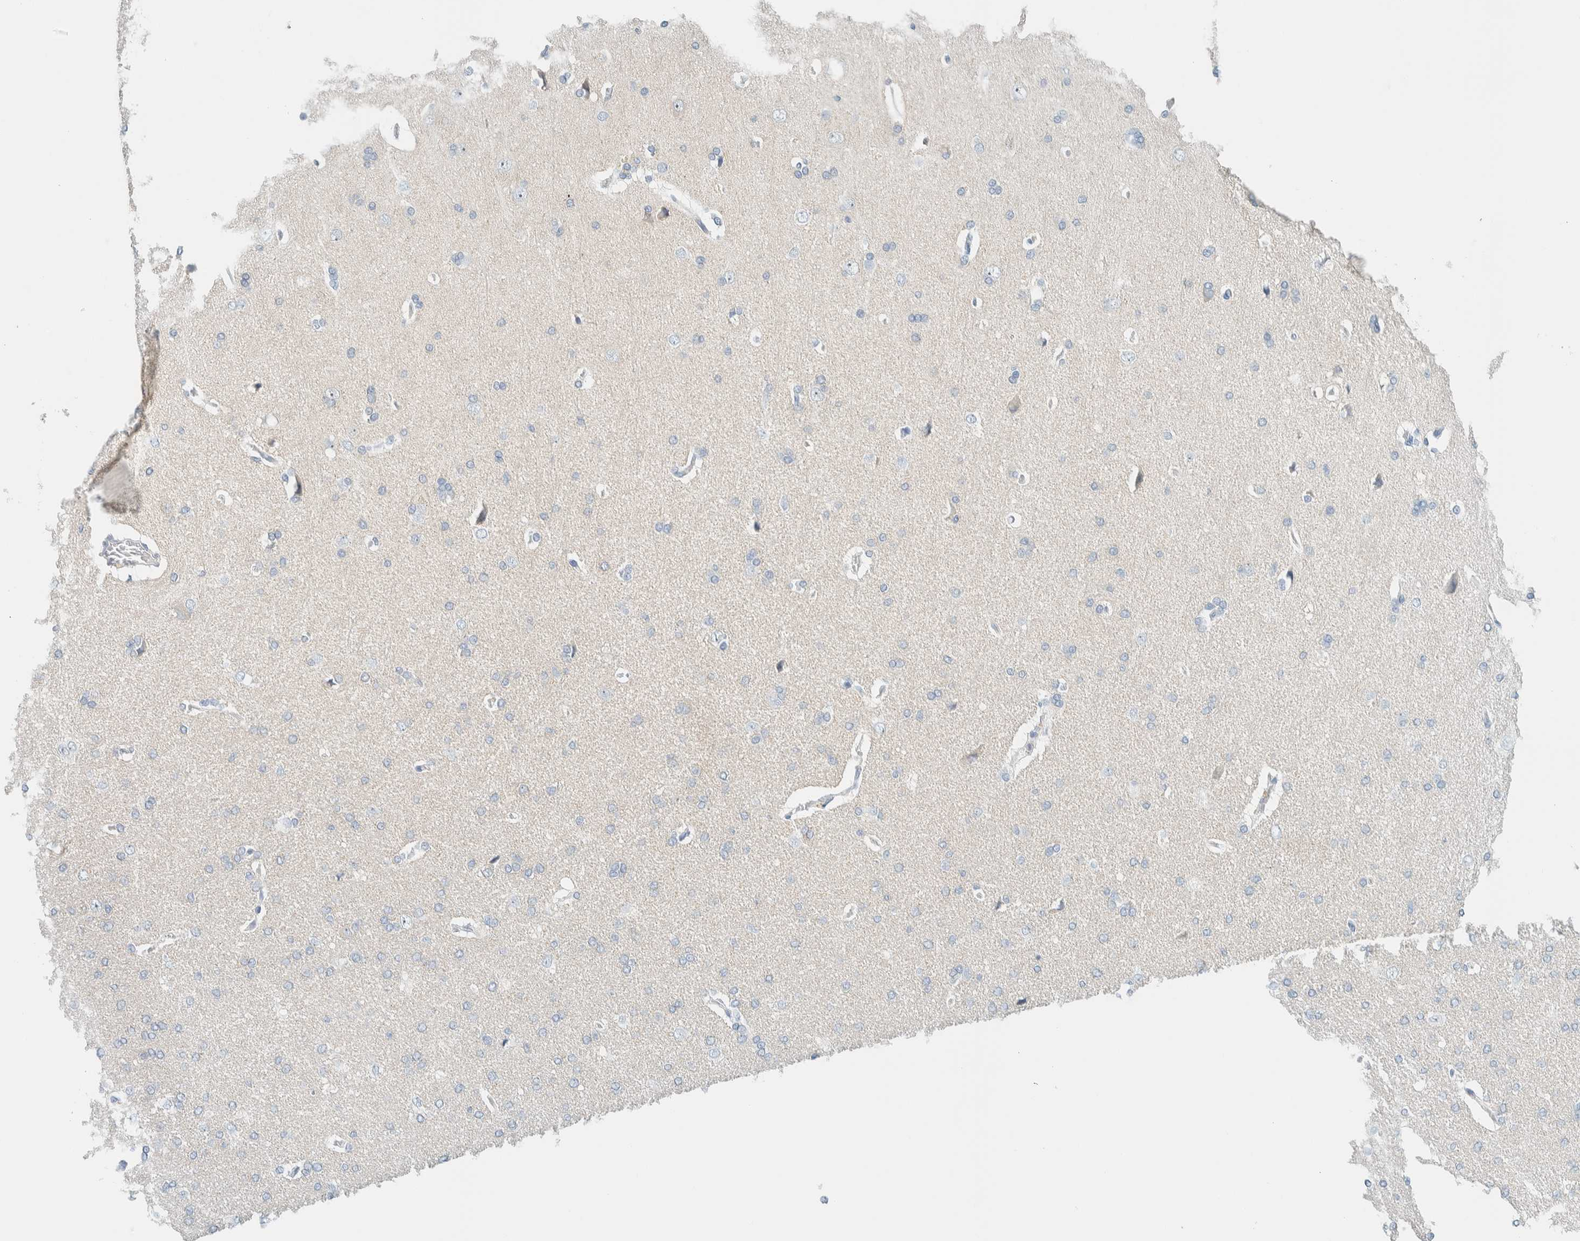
{"staining": {"intensity": "negative", "quantity": "none", "location": "none"}, "tissue": "cerebral cortex", "cell_type": "Endothelial cells", "image_type": "normal", "snomed": [{"axis": "morphology", "description": "Normal tissue, NOS"}, {"axis": "topography", "description": "Cerebral cortex"}], "caption": "Immunohistochemistry histopathology image of unremarkable cerebral cortex: cerebral cortex stained with DAB exhibits no significant protein staining in endothelial cells. (Brightfield microscopy of DAB immunohistochemistry (IHC) at high magnification).", "gene": "NDE1", "patient": {"sex": "male", "age": 62}}